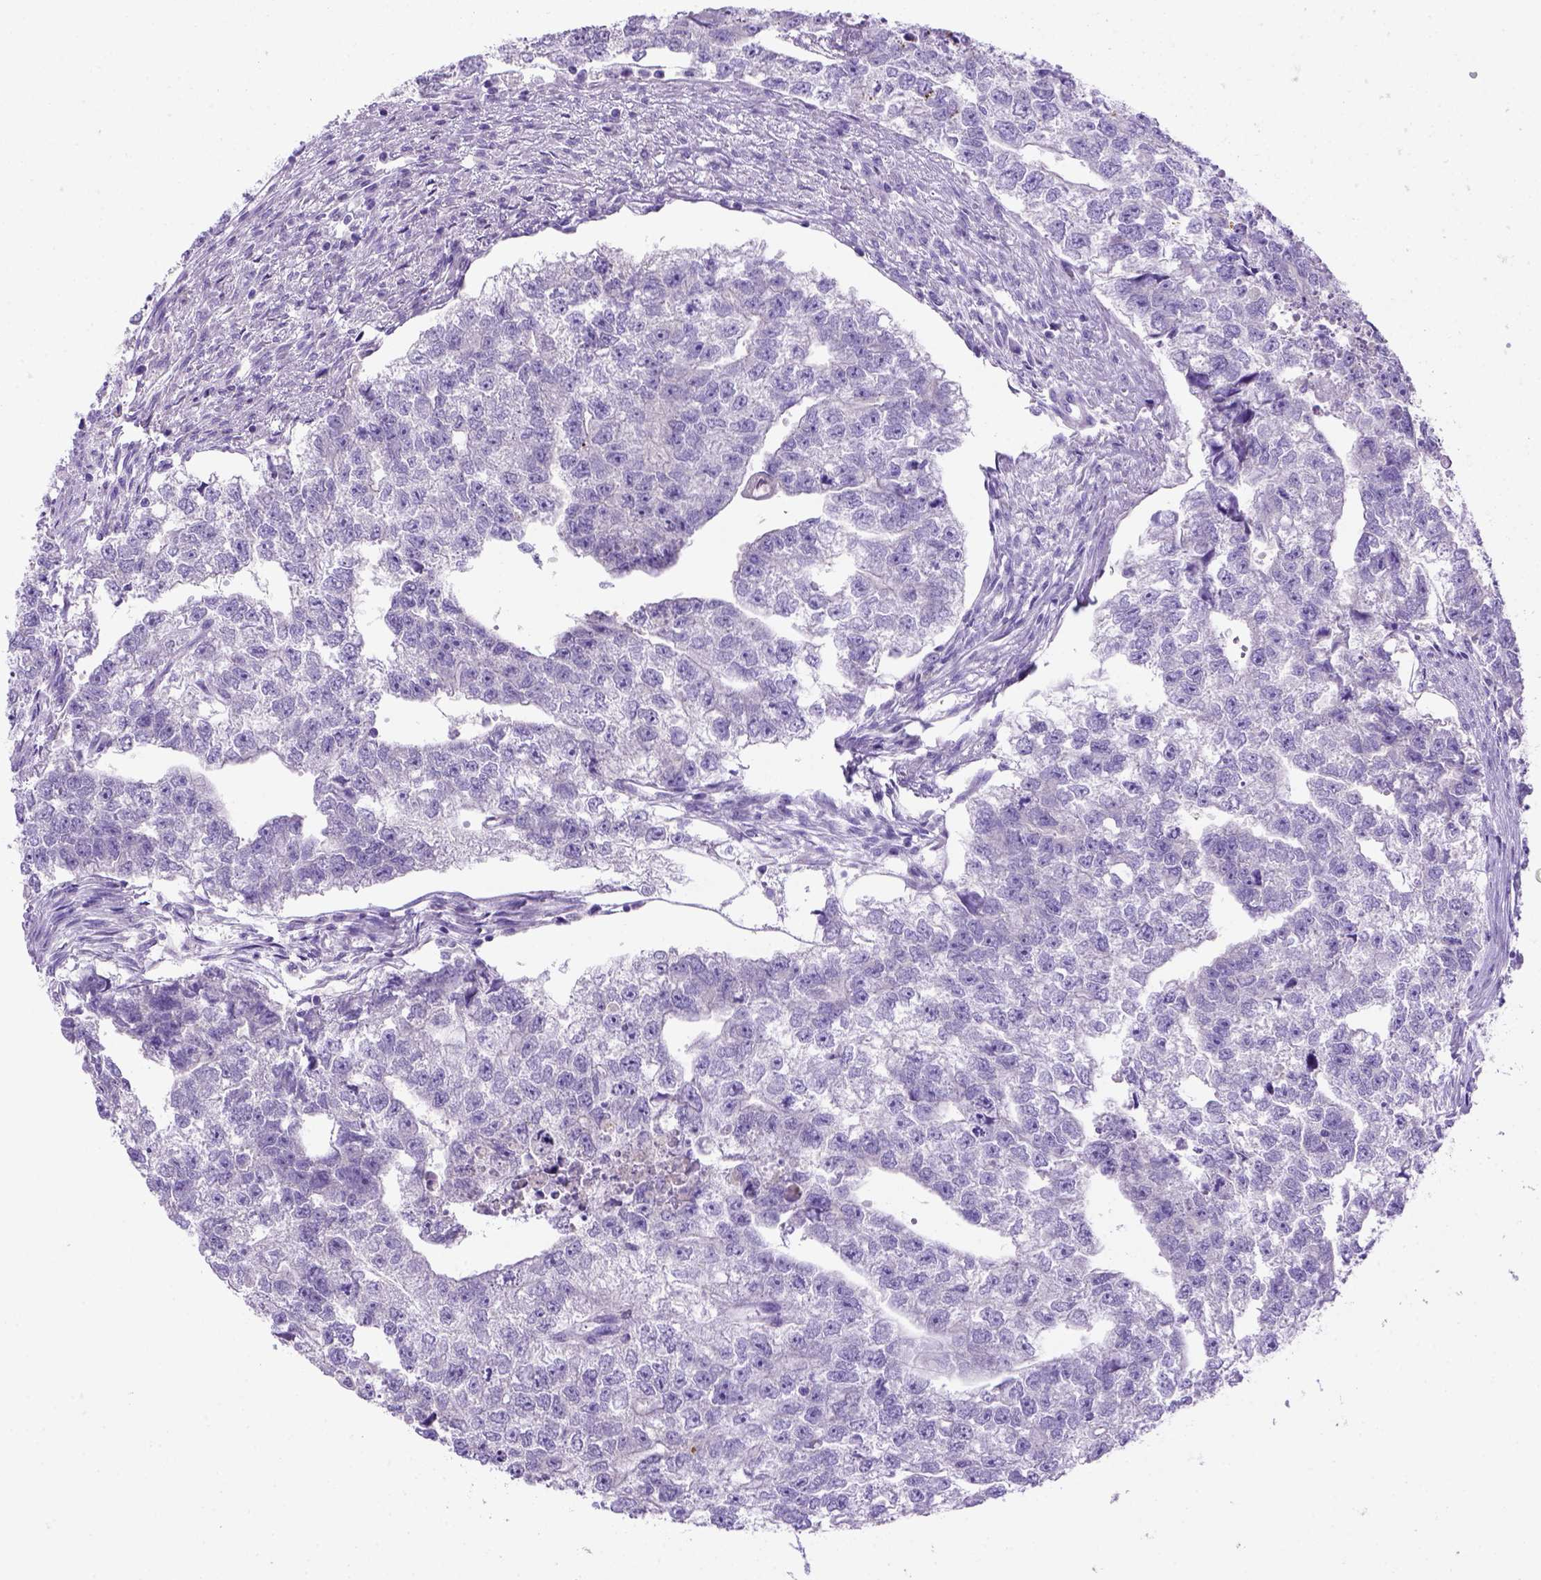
{"staining": {"intensity": "negative", "quantity": "none", "location": "none"}, "tissue": "testis cancer", "cell_type": "Tumor cells", "image_type": "cancer", "snomed": [{"axis": "morphology", "description": "Carcinoma, Embryonal, NOS"}, {"axis": "morphology", "description": "Teratoma, malignant, NOS"}, {"axis": "topography", "description": "Testis"}], "caption": "There is no significant positivity in tumor cells of testis embryonal carcinoma. (Brightfield microscopy of DAB (3,3'-diaminobenzidine) immunohistochemistry (IHC) at high magnification).", "gene": "SIRPD", "patient": {"sex": "male", "age": 44}}